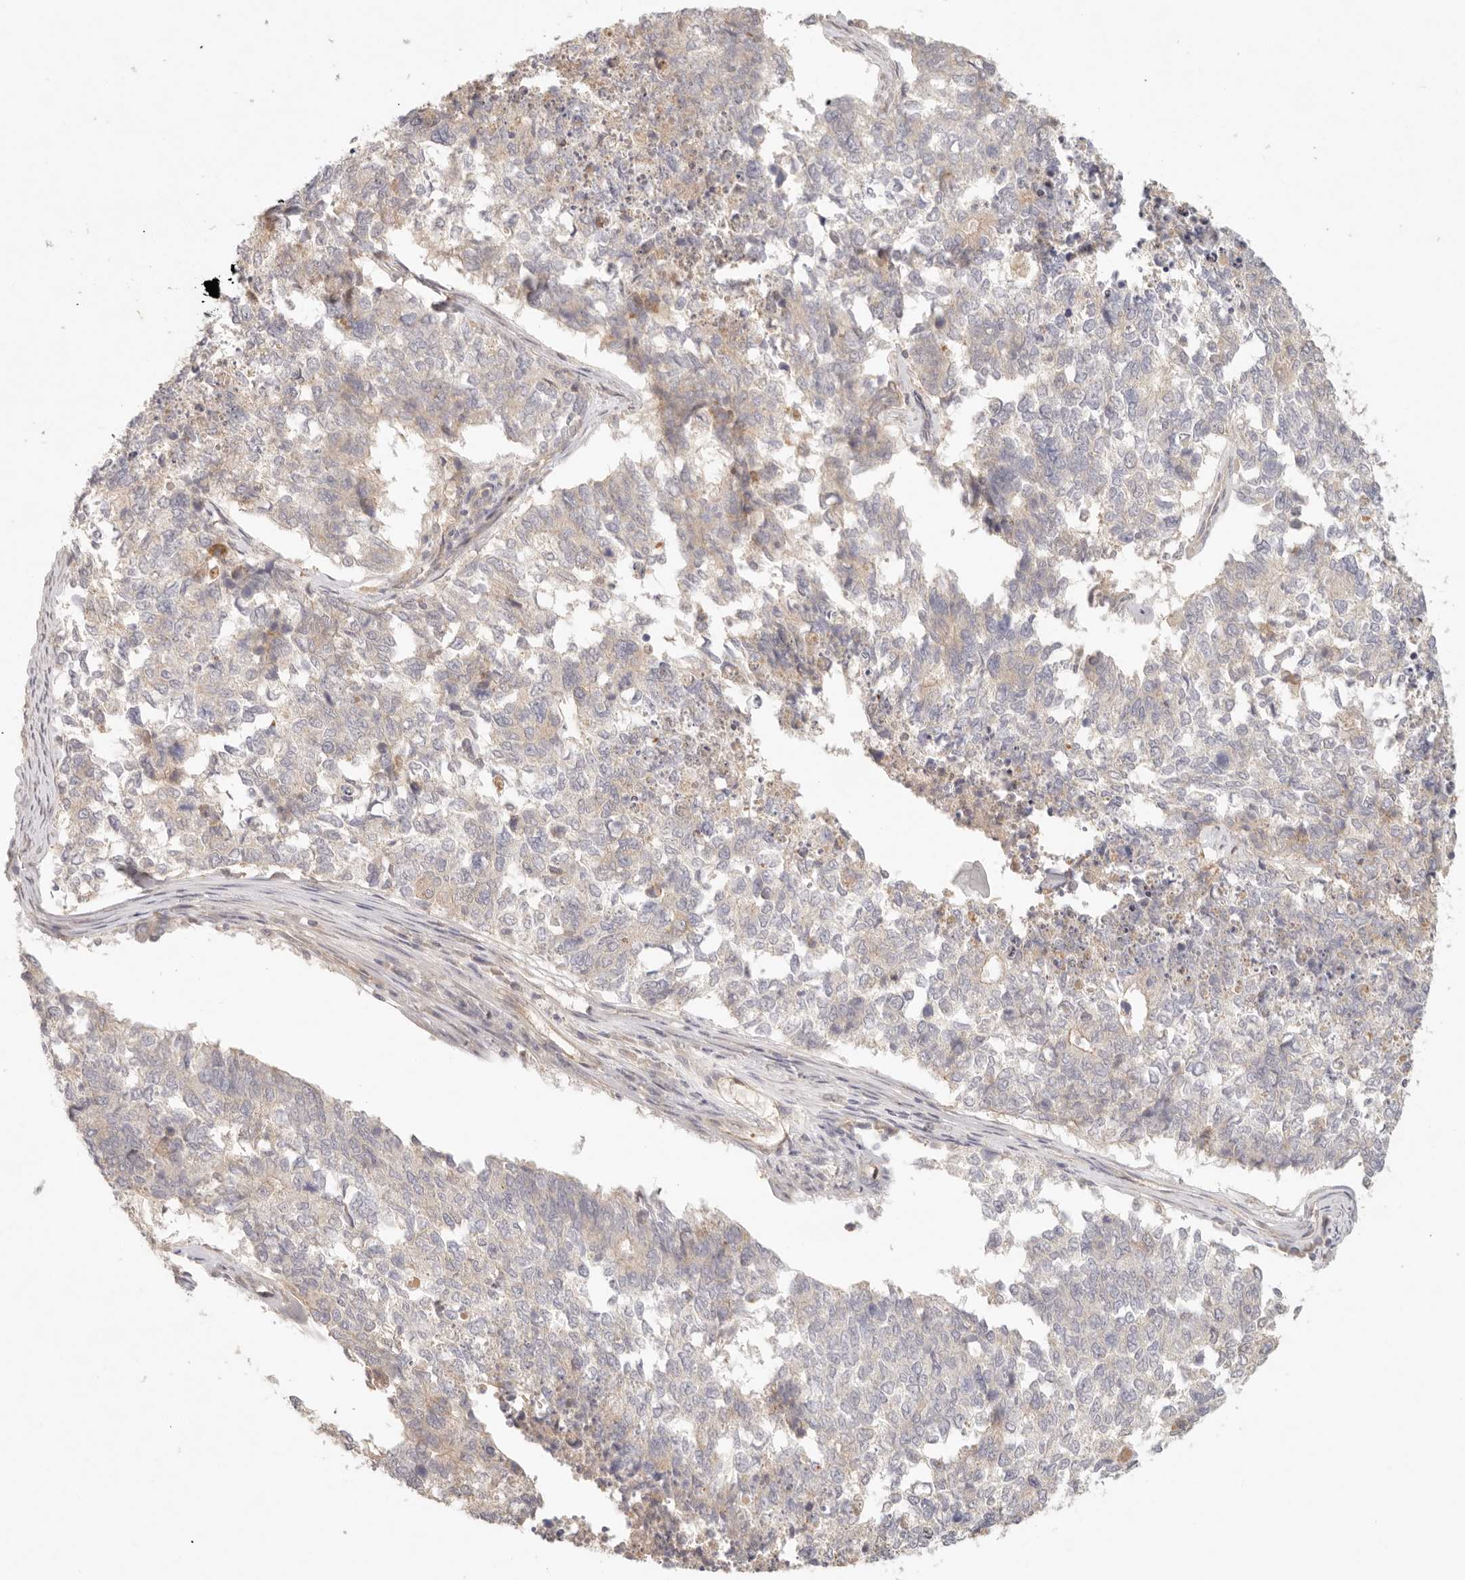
{"staining": {"intensity": "negative", "quantity": "none", "location": "none"}, "tissue": "cervical cancer", "cell_type": "Tumor cells", "image_type": "cancer", "snomed": [{"axis": "morphology", "description": "Squamous cell carcinoma, NOS"}, {"axis": "topography", "description": "Cervix"}], "caption": "An image of squamous cell carcinoma (cervical) stained for a protein displays no brown staining in tumor cells.", "gene": "PPP1R3B", "patient": {"sex": "female", "age": 63}}